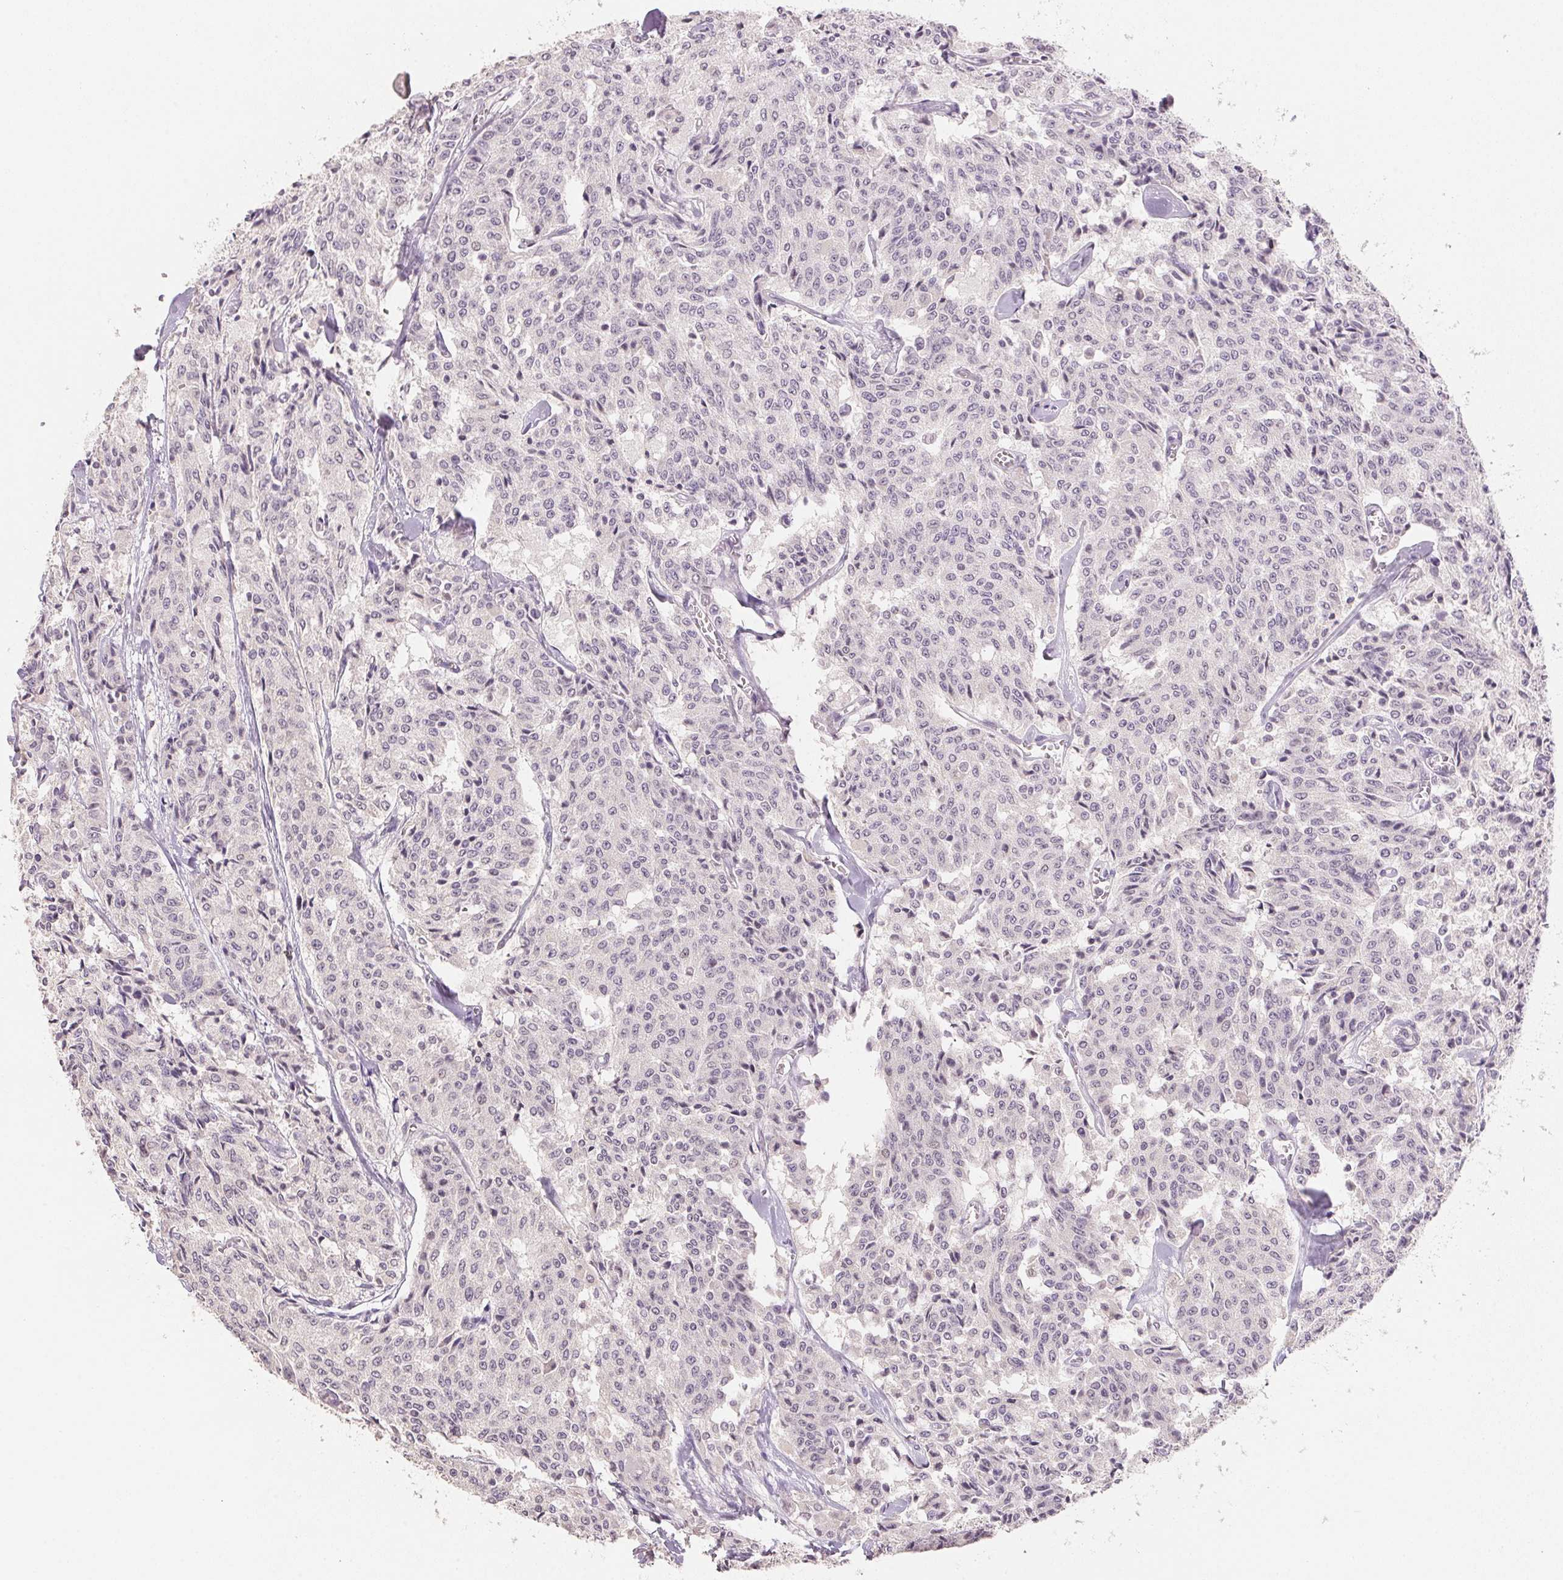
{"staining": {"intensity": "negative", "quantity": "none", "location": "none"}, "tissue": "carcinoid", "cell_type": "Tumor cells", "image_type": "cancer", "snomed": [{"axis": "morphology", "description": "Carcinoid, malignant, NOS"}, {"axis": "topography", "description": "Lung"}], "caption": "Immunohistochemistry (IHC) photomicrograph of carcinoid stained for a protein (brown), which shows no staining in tumor cells.", "gene": "POLR3G", "patient": {"sex": "male", "age": 71}}